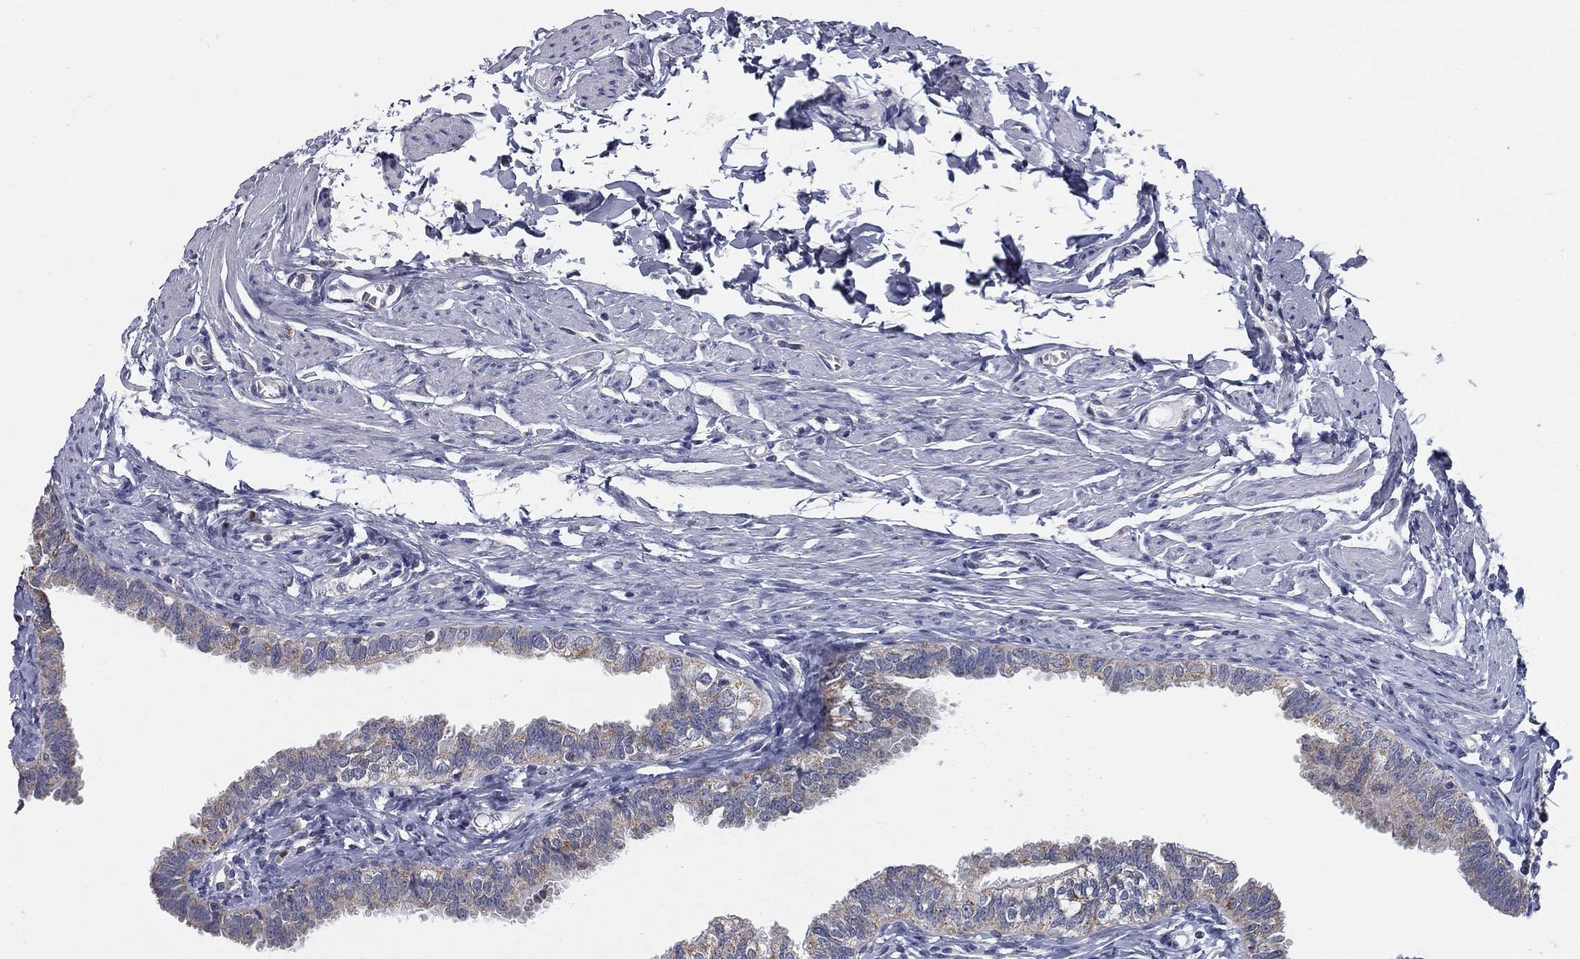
{"staining": {"intensity": "moderate", "quantity": "25%-75%", "location": "cytoplasmic/membranous"}, "tissue": "fallopian tube", "cell_type": "Glandular cells", "image_type": "normal", "snomed": [{"axis": "morphology", "description": "Normal tissue, NOS"}, {"axis": "topography", "description": "Fallopian tube"}], "caption": "Immunohistochemistry (IHC) photomicrograph of benign fallopian tube: fallopian tube stained using IHC reveals medium levels of moderate protein expression localized specifically in the cytoplasmic/membranous of glandular cells, appearing as a cytoplasmic/membranous brown color.", "gene": "SLC2A9", "patient": {"sex": "female", "age": 54}}